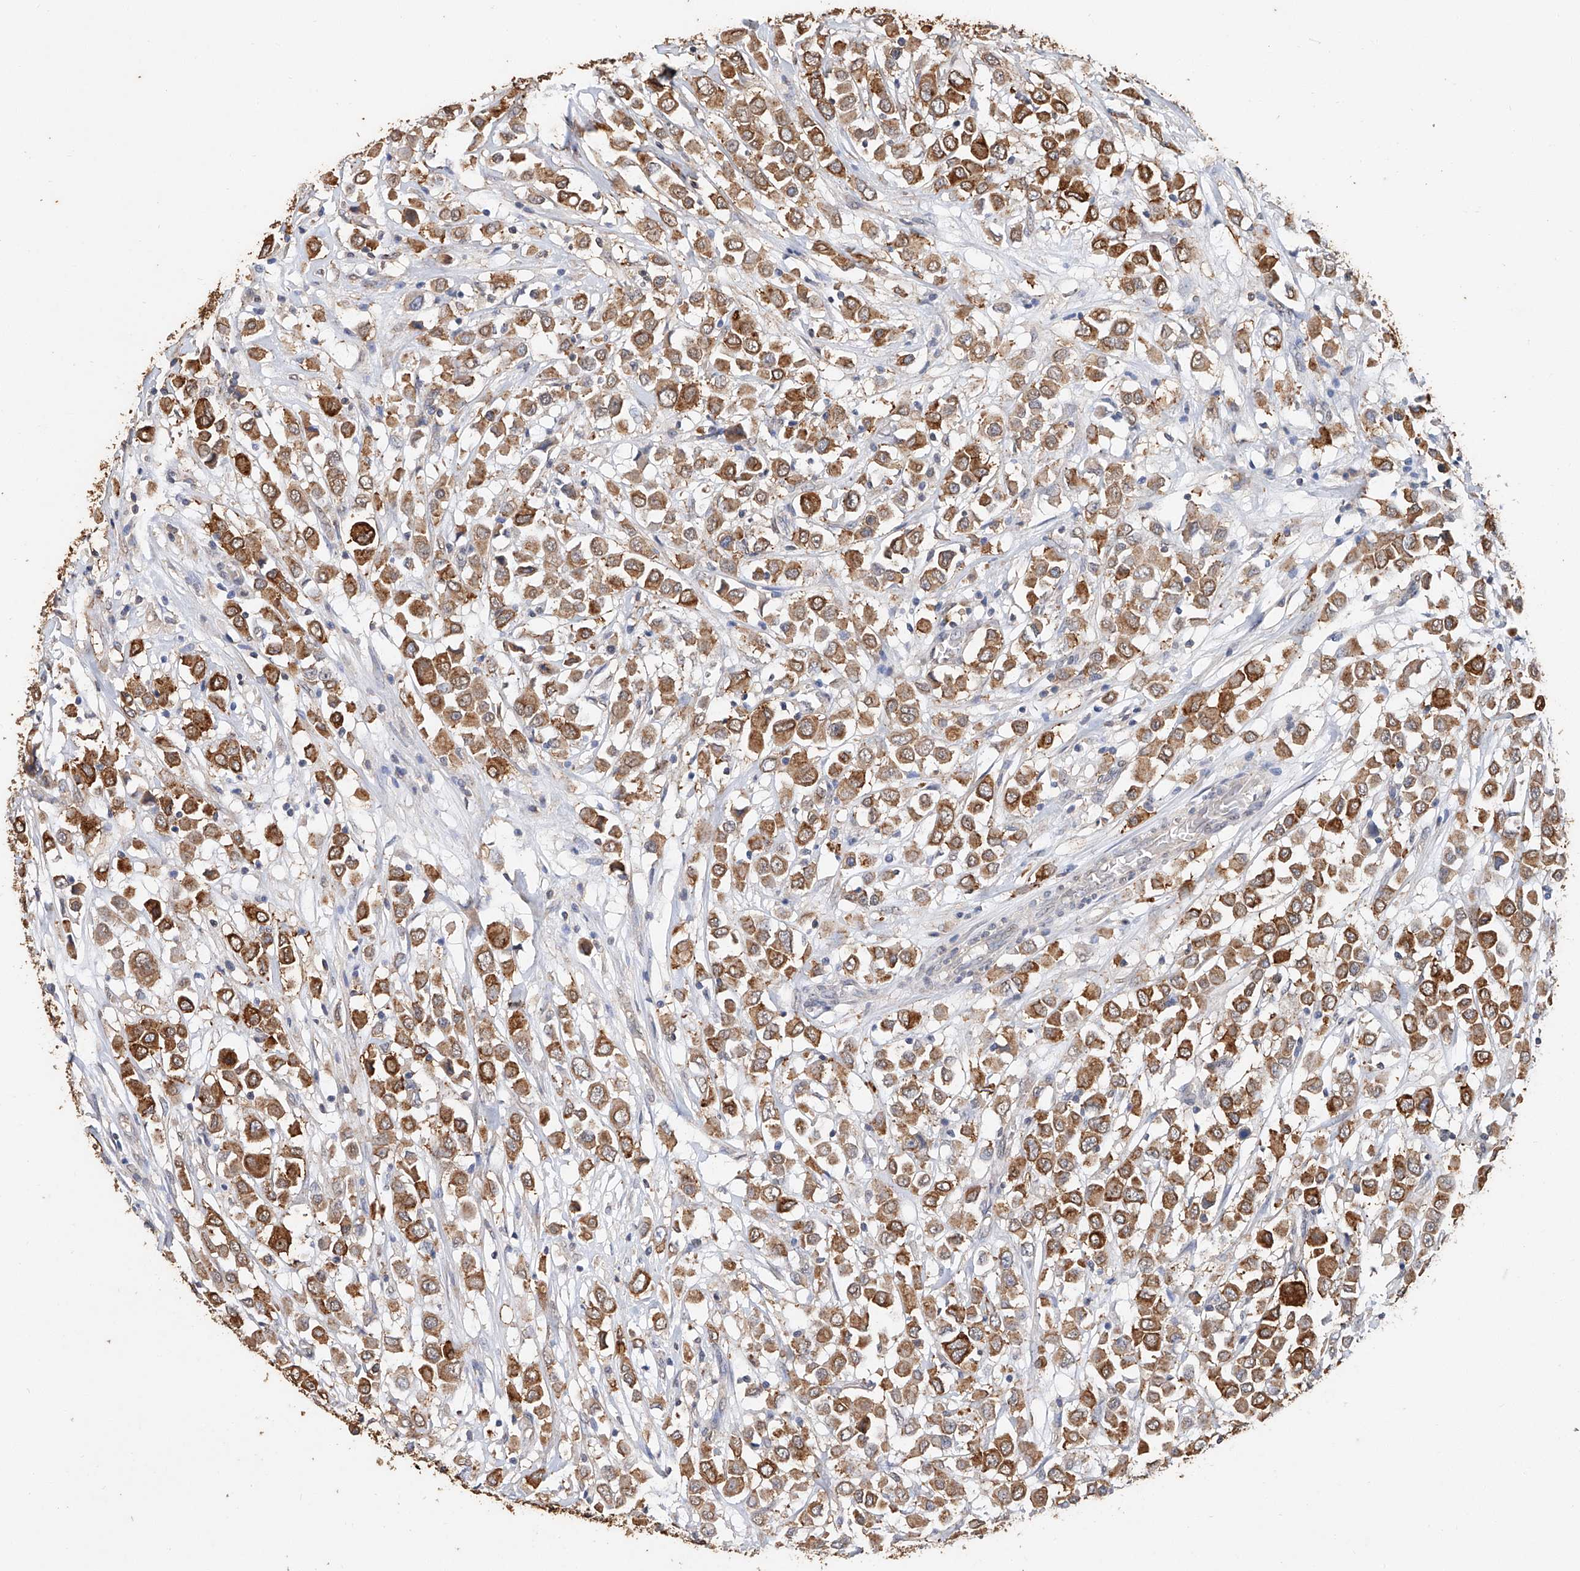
{"staining": {"intensity": "moderate", "quantity": ">75%", "location": "cytoplasmic/membranous"}, "tissue": "breast cancer", "cell_type": "Tumor cells", "image_type": "cancer", "snomed": [{"axis": "morphology", "description": "Duct carcinoma"}, {"axis": "topography", "description": "Breast"}], "caption": "Protein staining reveals moderate cytoplasmic/membranous expression in approximately >75% of tumor cells in infiltrating ductal carcinoma (breast).", "gene": "CERS4", "patient": {"sex": "female", "age": 61}}